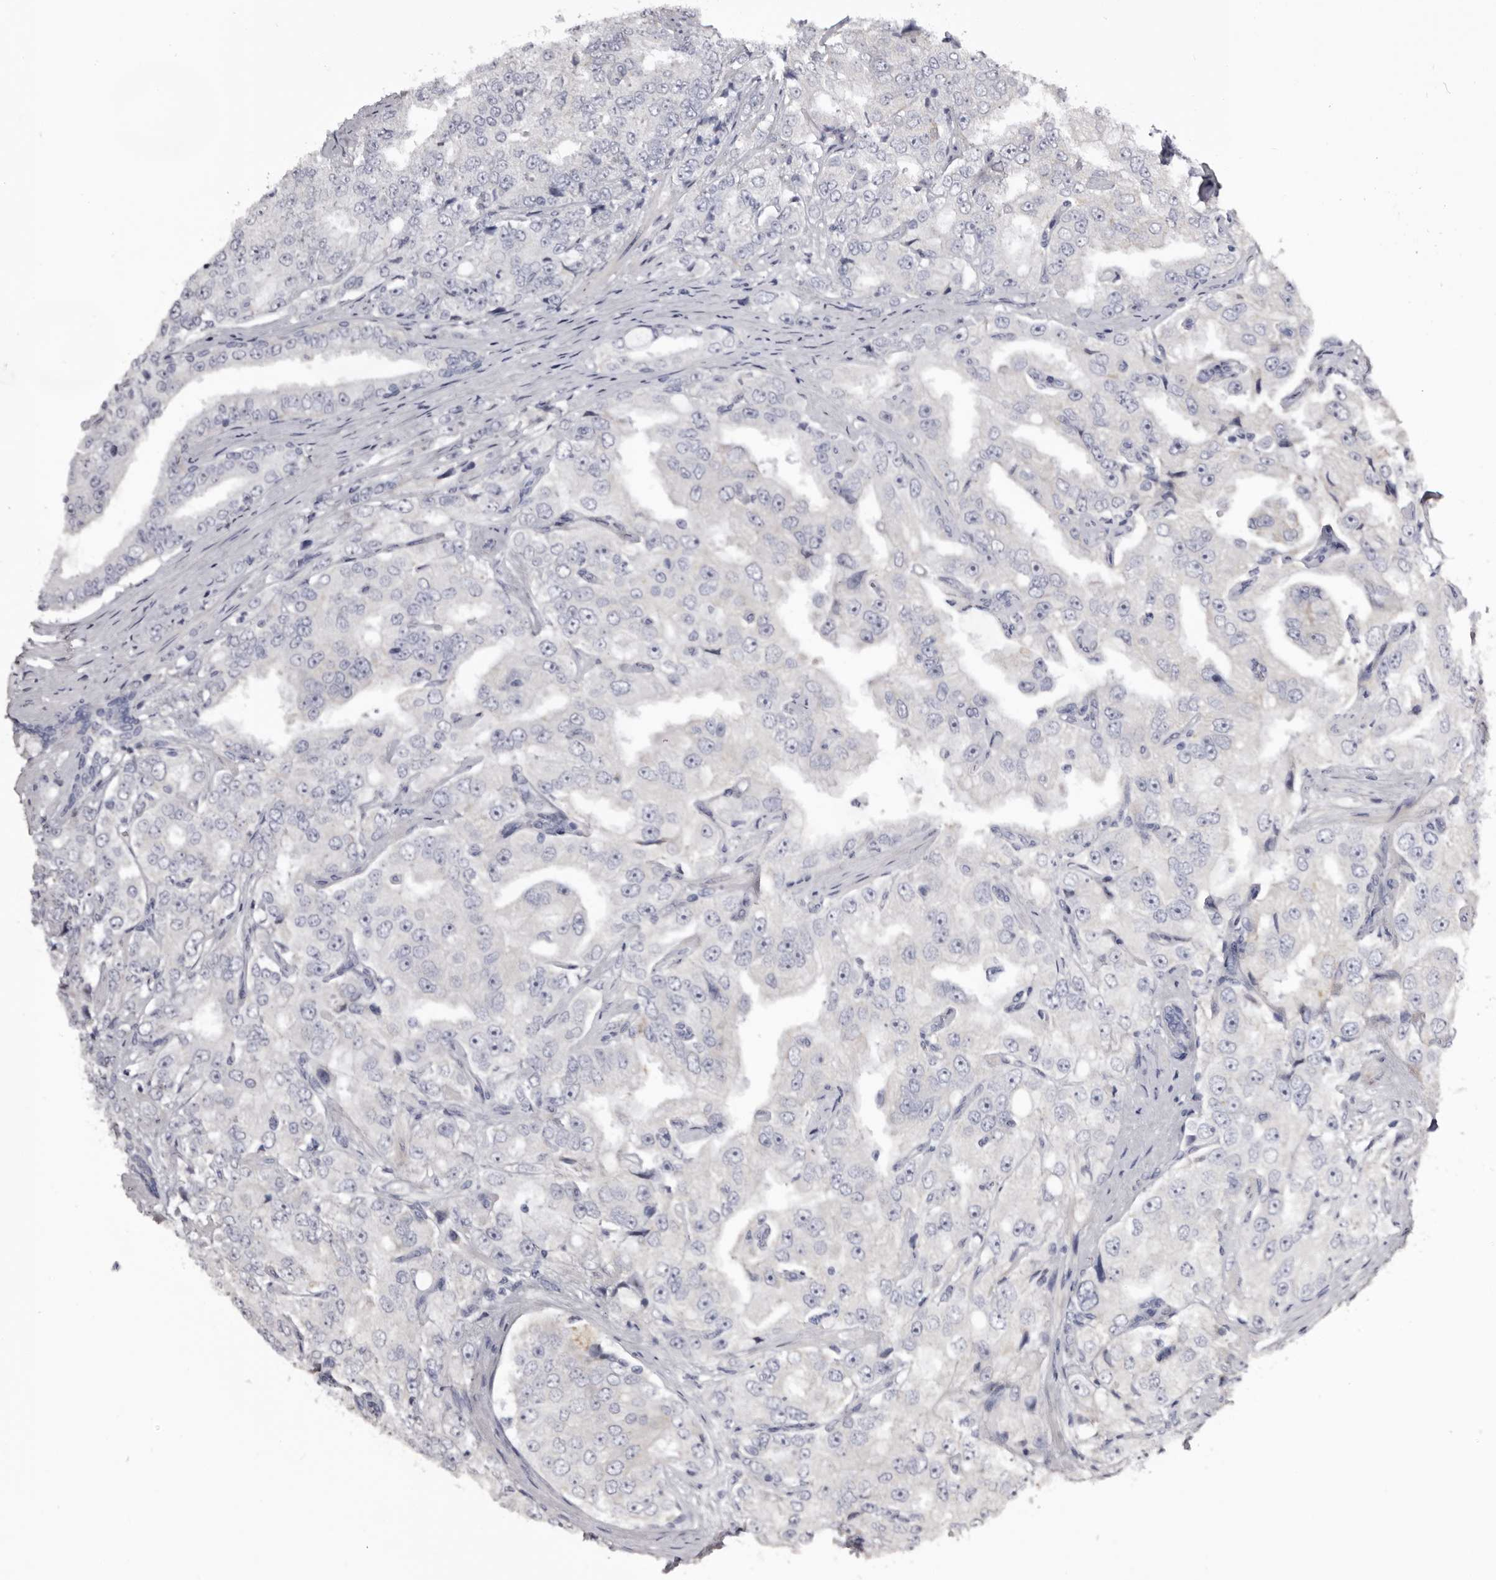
{"staining": {"intensity": "negative", "quantity": "none", "location": "none"}, "tissue": "prostate cancer", "cell_type": "Tumor cells", "image_type": "cancer", "snomed": [{"axis": "morphology", "description": "Adenocarcinoma, High grade"}, {"axis": "topography", "description": "Prostate"}], "caption": "This is an immunohistochemistry (IHC) histopathology image of adenocarcinoma (high-grade) (prostate). There is no staining in tumor cells.", "gene": "CASQ1", "patient": {"sex": "male", "age": 58}}